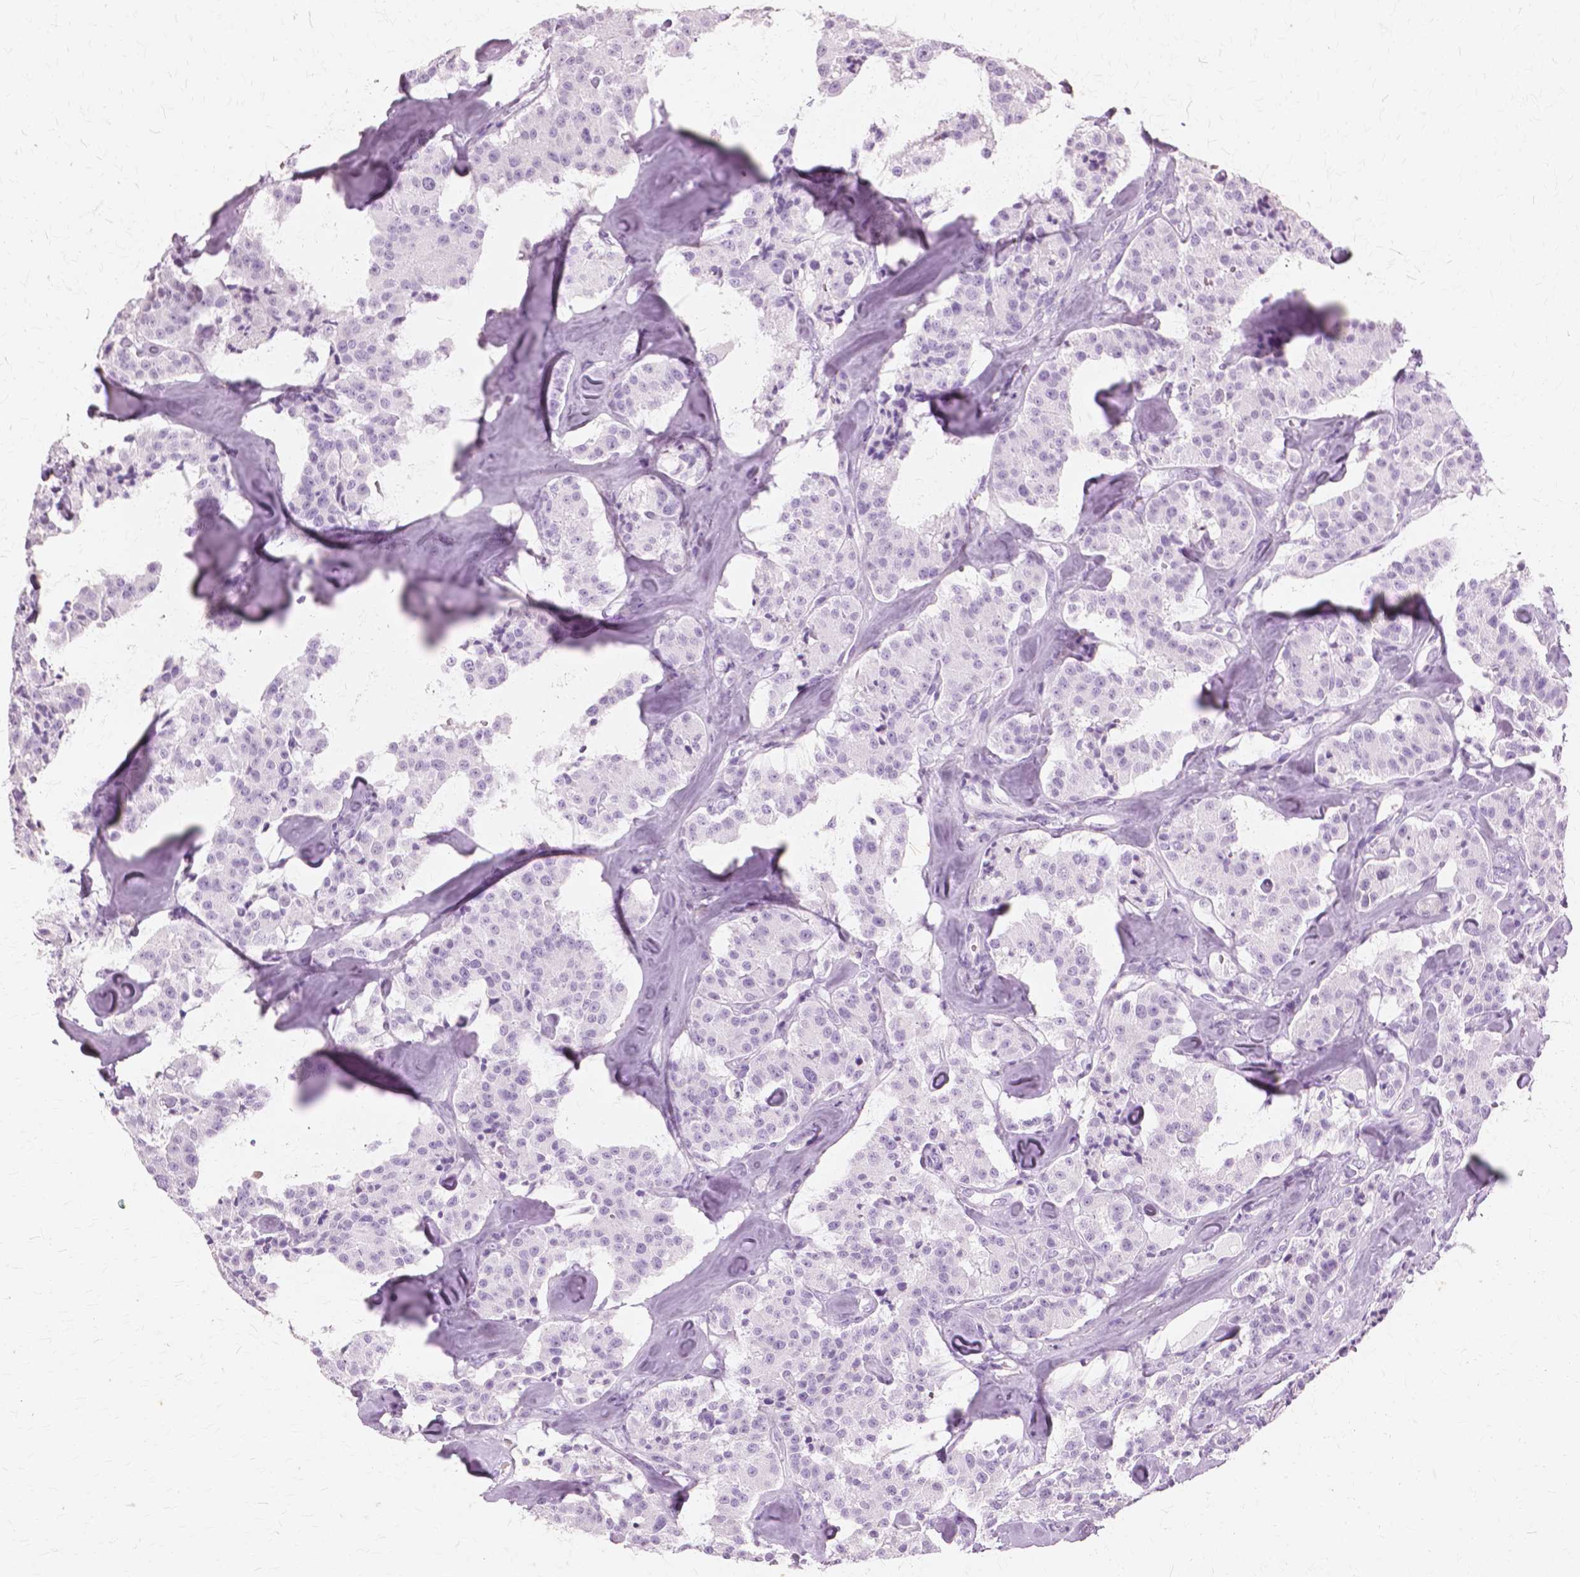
{"staining": {"intensity": "negative", "quantity": "none", "location": "none"}, "tissue": "carcinoid", "cell_type": "Tumor cells", "image_type": "cancer", "snomed": [{"axis": "morphology", "description": "Carcinoid, malignant, NOS"}, {"axis": "topography", "description": "Pancreas"}], "caption": "Tumor cells are negative for brown protein staining in carcinoid.", "gene": "SFTPD", "patient": {"sex": "male", "age": 41}}